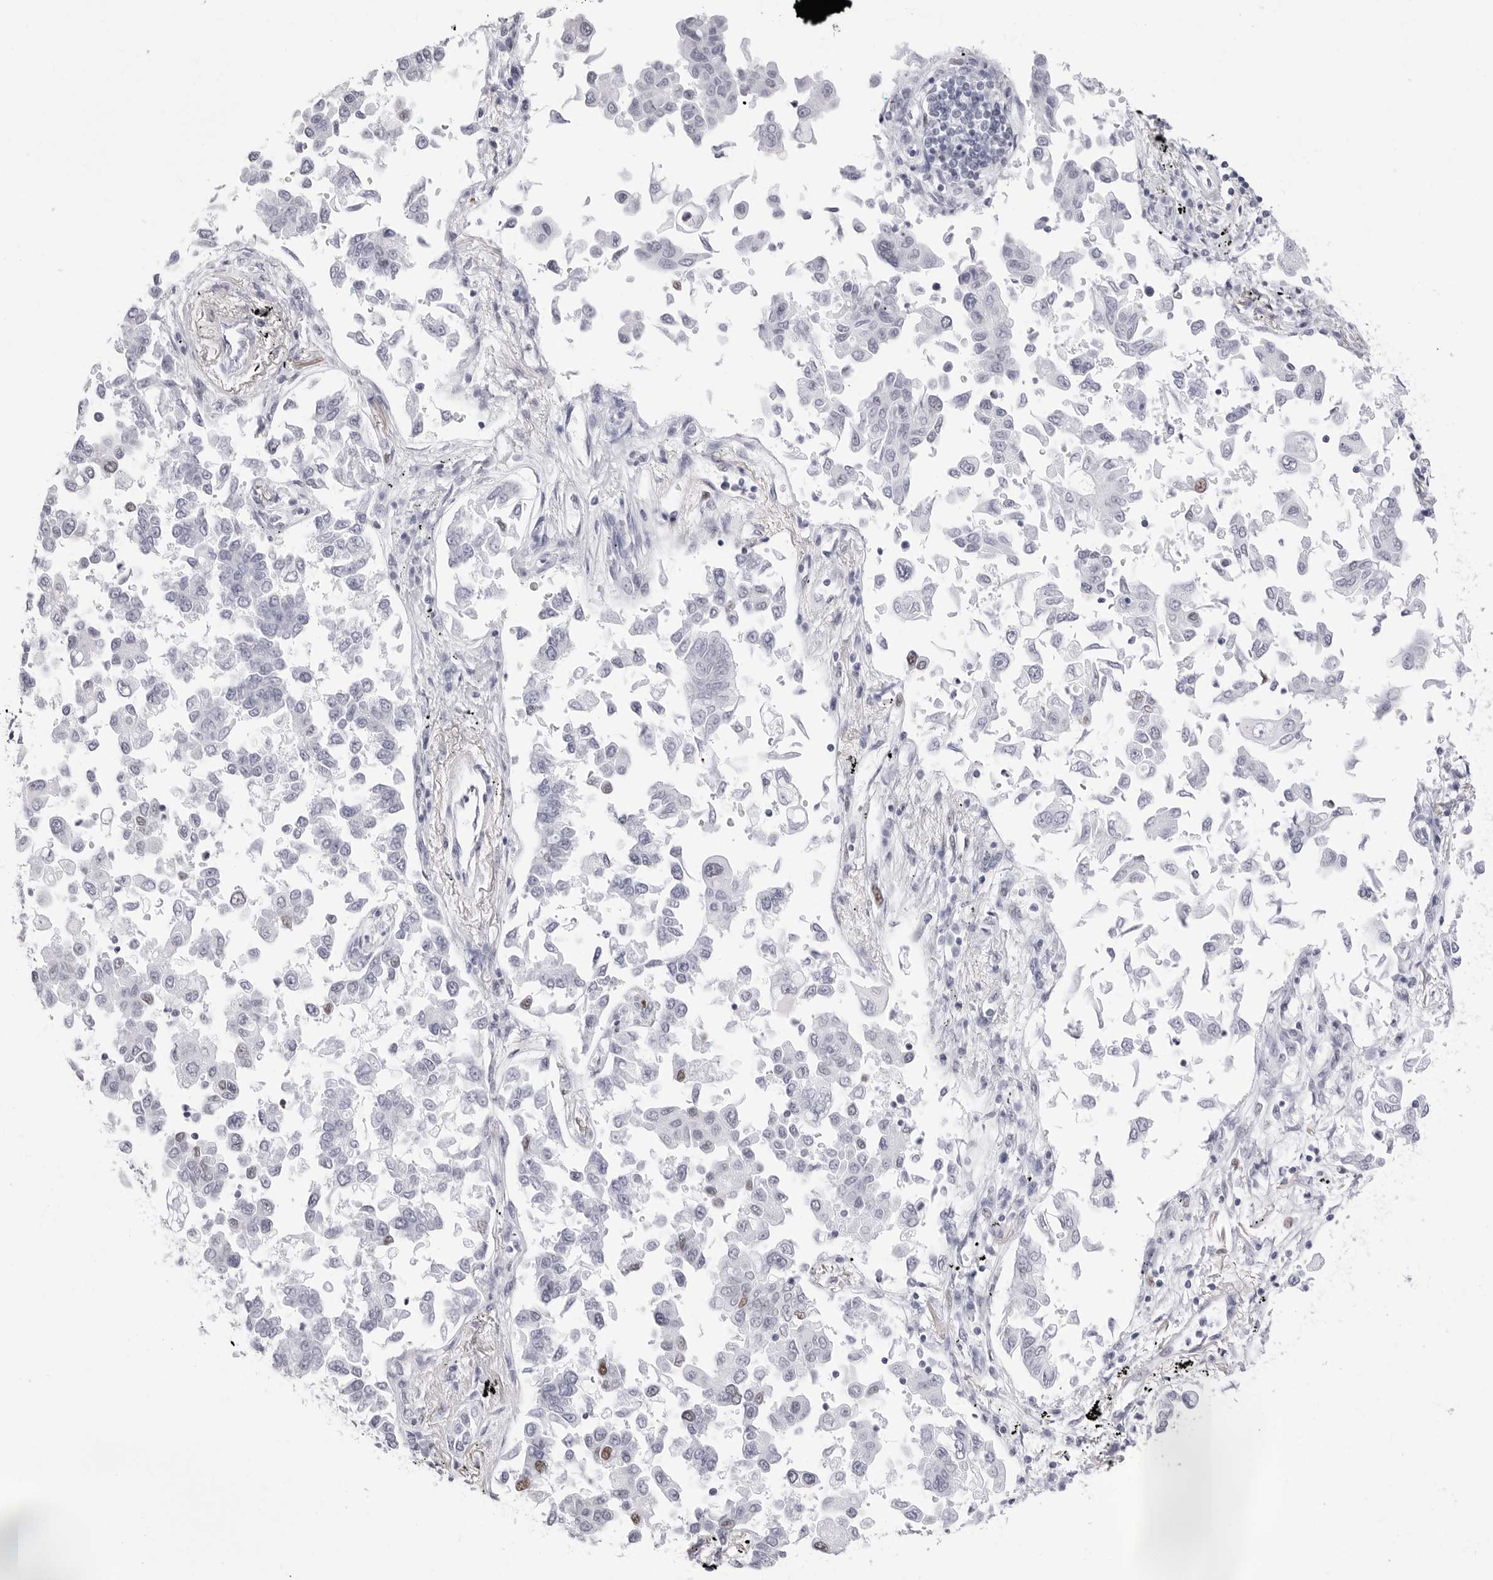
{"staining": {"intensity": "moderate", "quantity": "<25%", "location": "nuclear"}, "tissue": "lung cancer", "cell_type": "Tumor cells", "image_type": "cancer", "snomed": [{"axis": "morphology", "description": "Adenocarcinoma, NOS"}, {"axis": "topography", "description": "Lung"}], "caption": "Immunohistochemical staining of lung cancer exhibits low levels of moderate nuclear protein positivity in about <25% of tumor cells.", "gene": "NASP", "patient": {"sex": "female", "age": 67}}